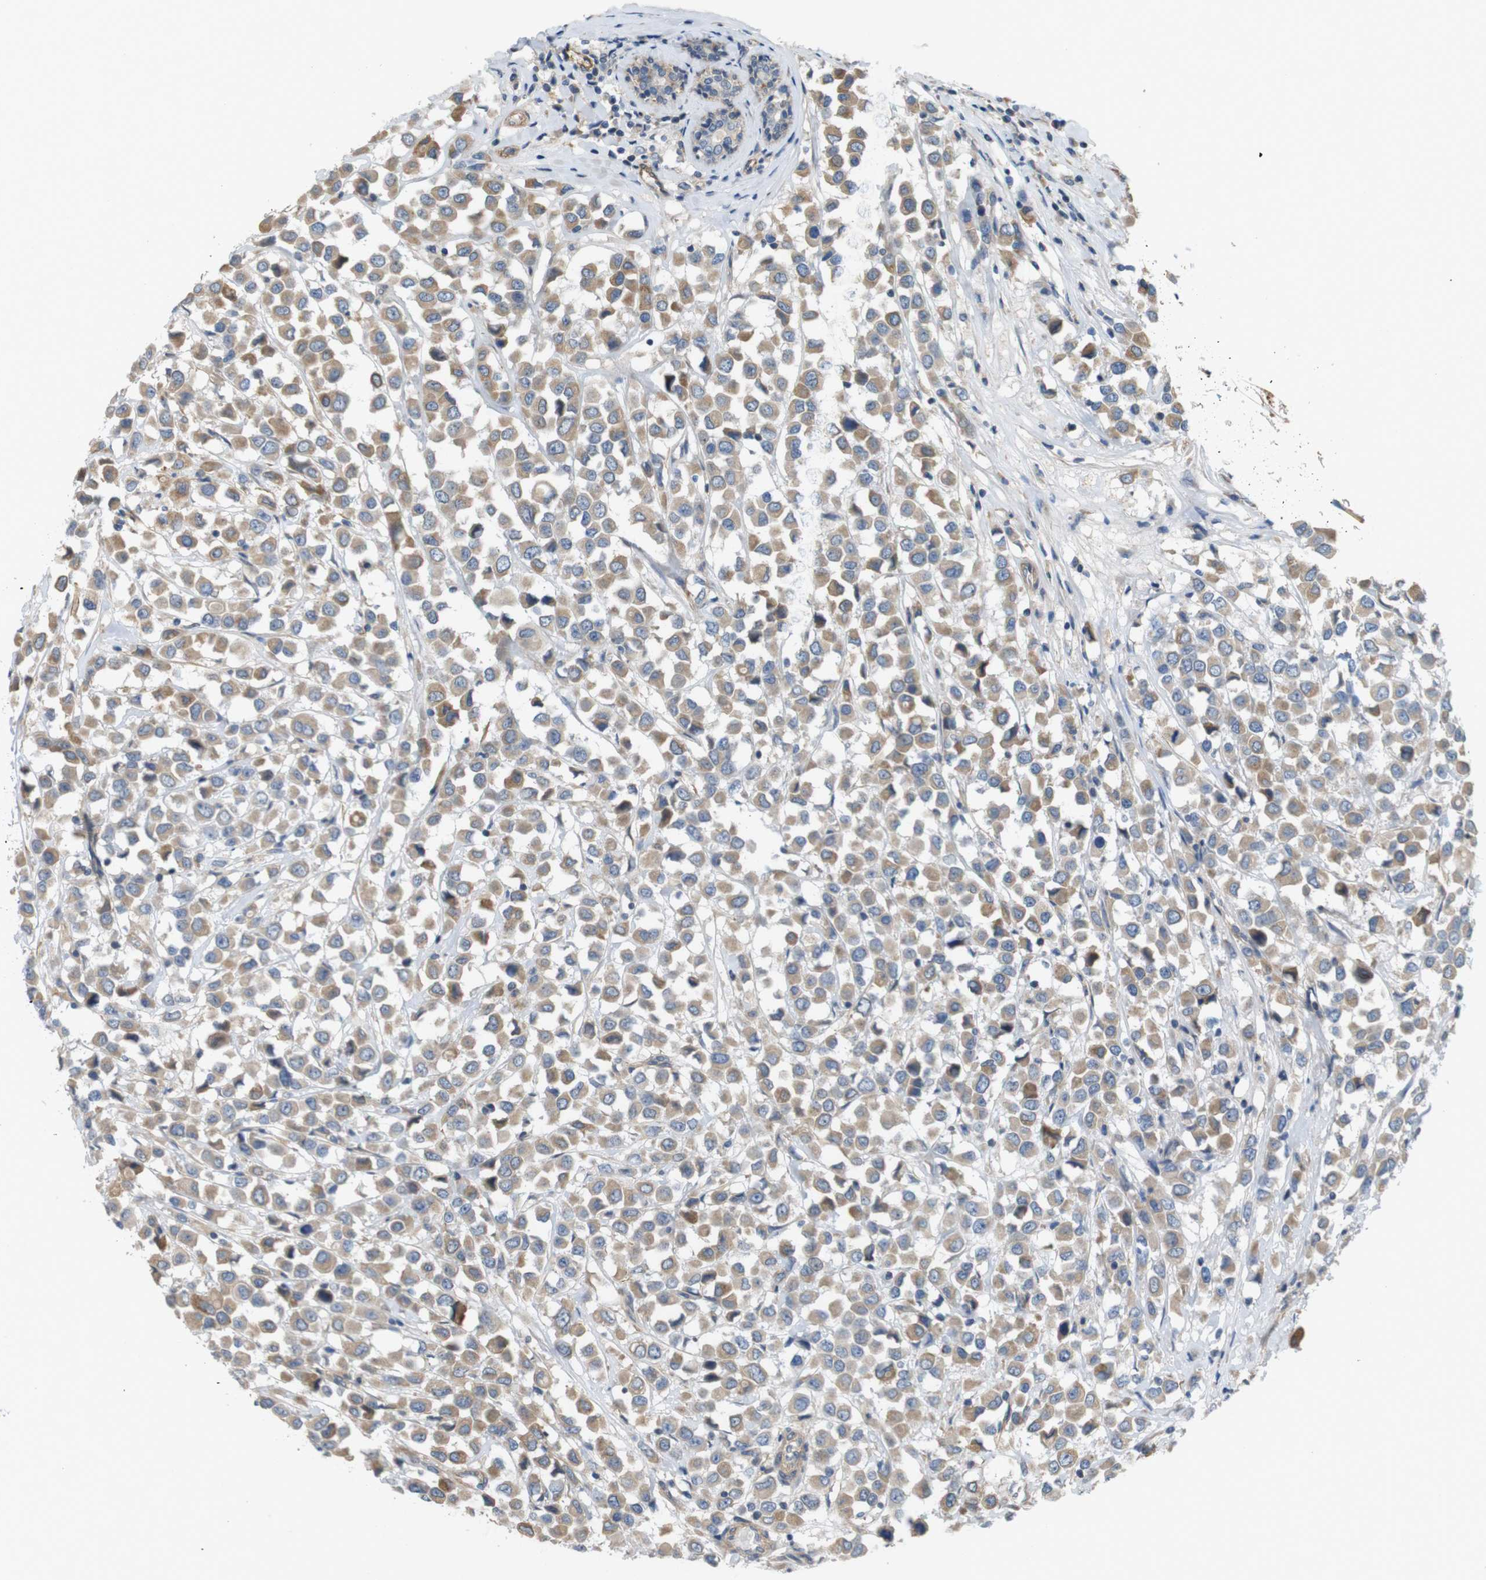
{"staining": {"intensity": "moderate", "quantity": ">75%", "location": "cytoplasmic/membranous"}, "tissue": "breast cancer", "cell_type": "Tumor cells", "image_type": "cancer", "snomed": [{"axis": "morphology", "description": "Duct carcinoma"}, {"axis": "topography", "description": "Breast"}], "caption": "A medium amount of moderate cytoplasmic/membranous staining is present in about >75% of tumor cells in breast cancer tissue. (brown staining indicates protein expression, while blue staining denotes nuclei).", "gene": "BVES", "patient": {"sex": "female", "age": 61}}